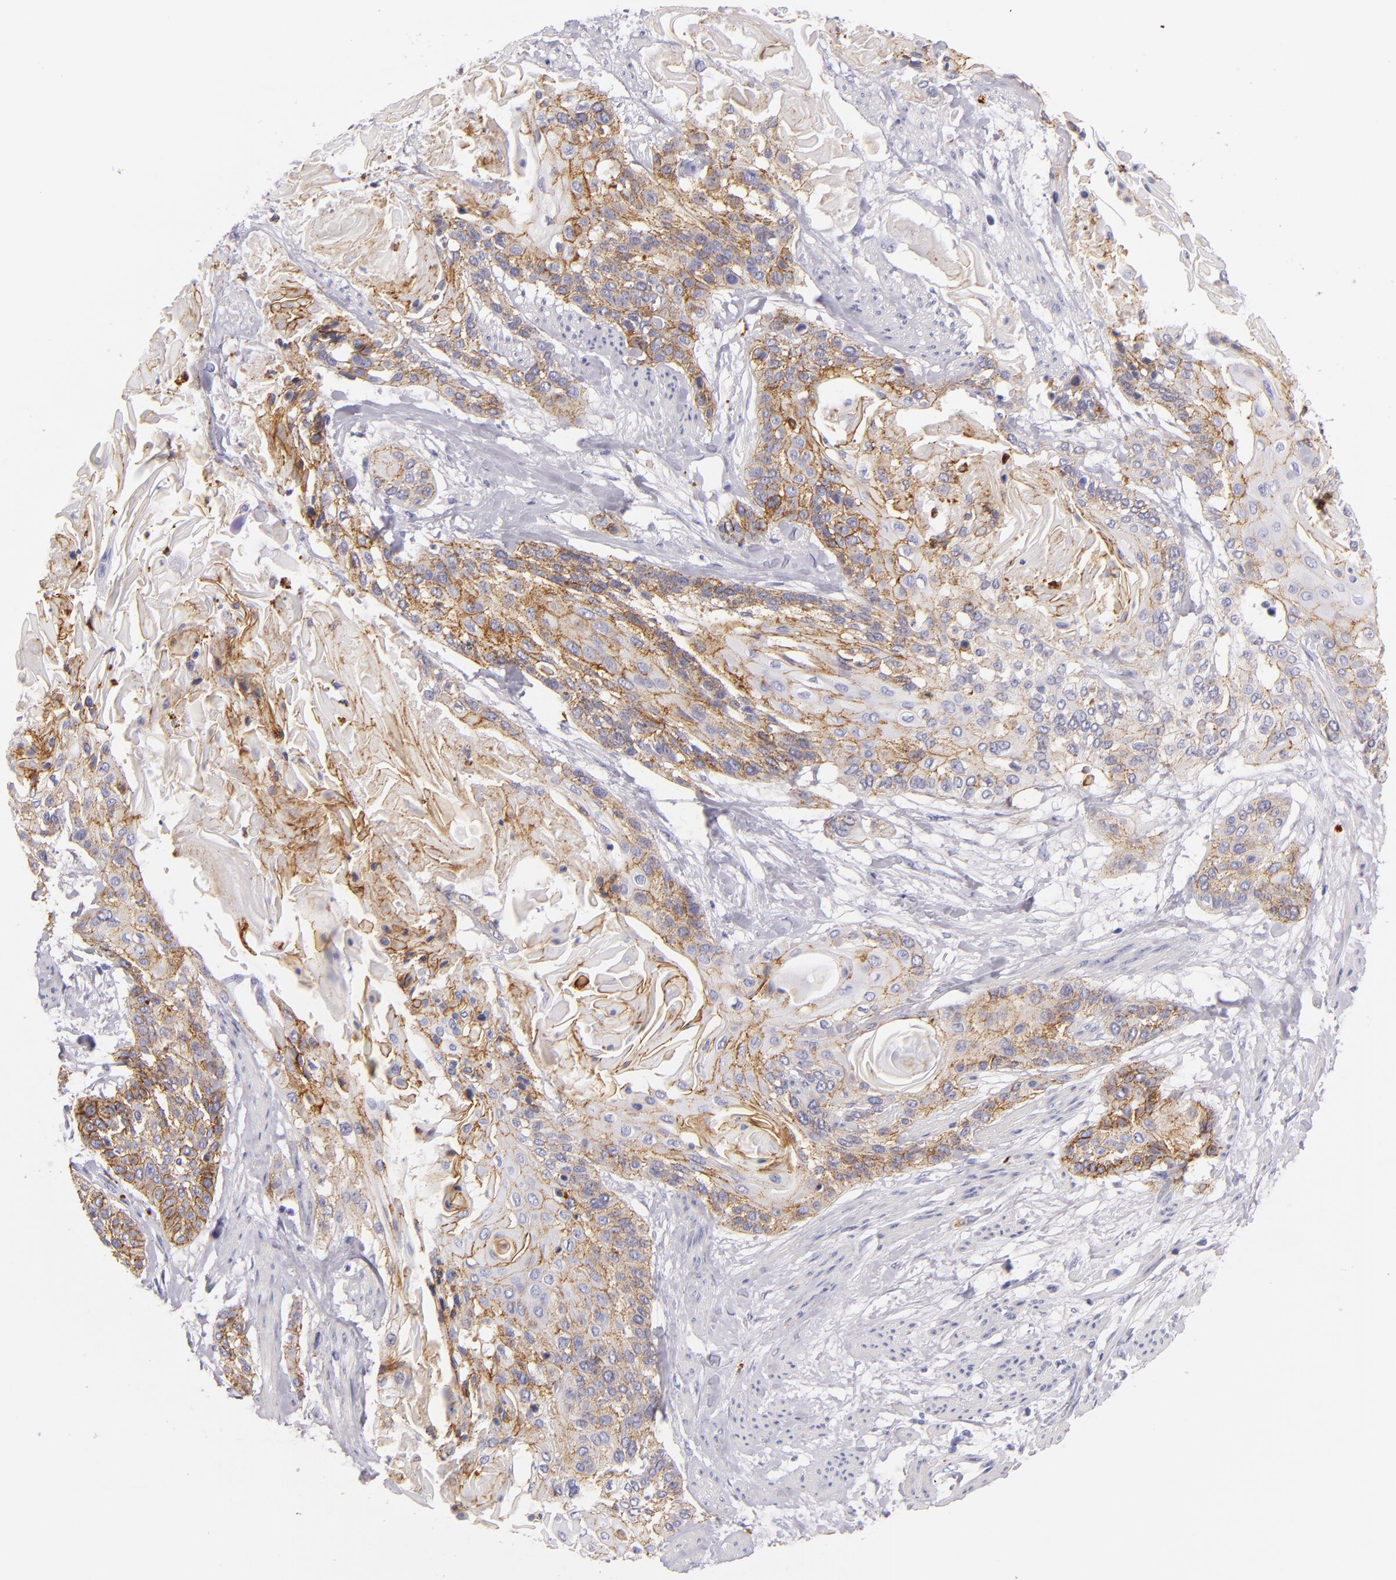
{"staining": {"intensity": "moderate", "quantity": "25%-75%", "location": "cytoplasmic/membranous"}, "tissue": "cervical cancer", "cell_type": "Tumor cells", "image_type": "cancer", "snomed": [{"axis": "morphology", "description": "Squamous cell carcinoma, NOS"}, {"axis": "topography", "description": "Cervix"}], "caption": "Immunohistochemical staining of human squamous cell carcinoma (cervical) exhibits moderate cytoplasmic/membranous protein expression in about 25%-75% of tumor cells.", "gene": "CDH3", "patient": {"sex": "female", "age": 57}}